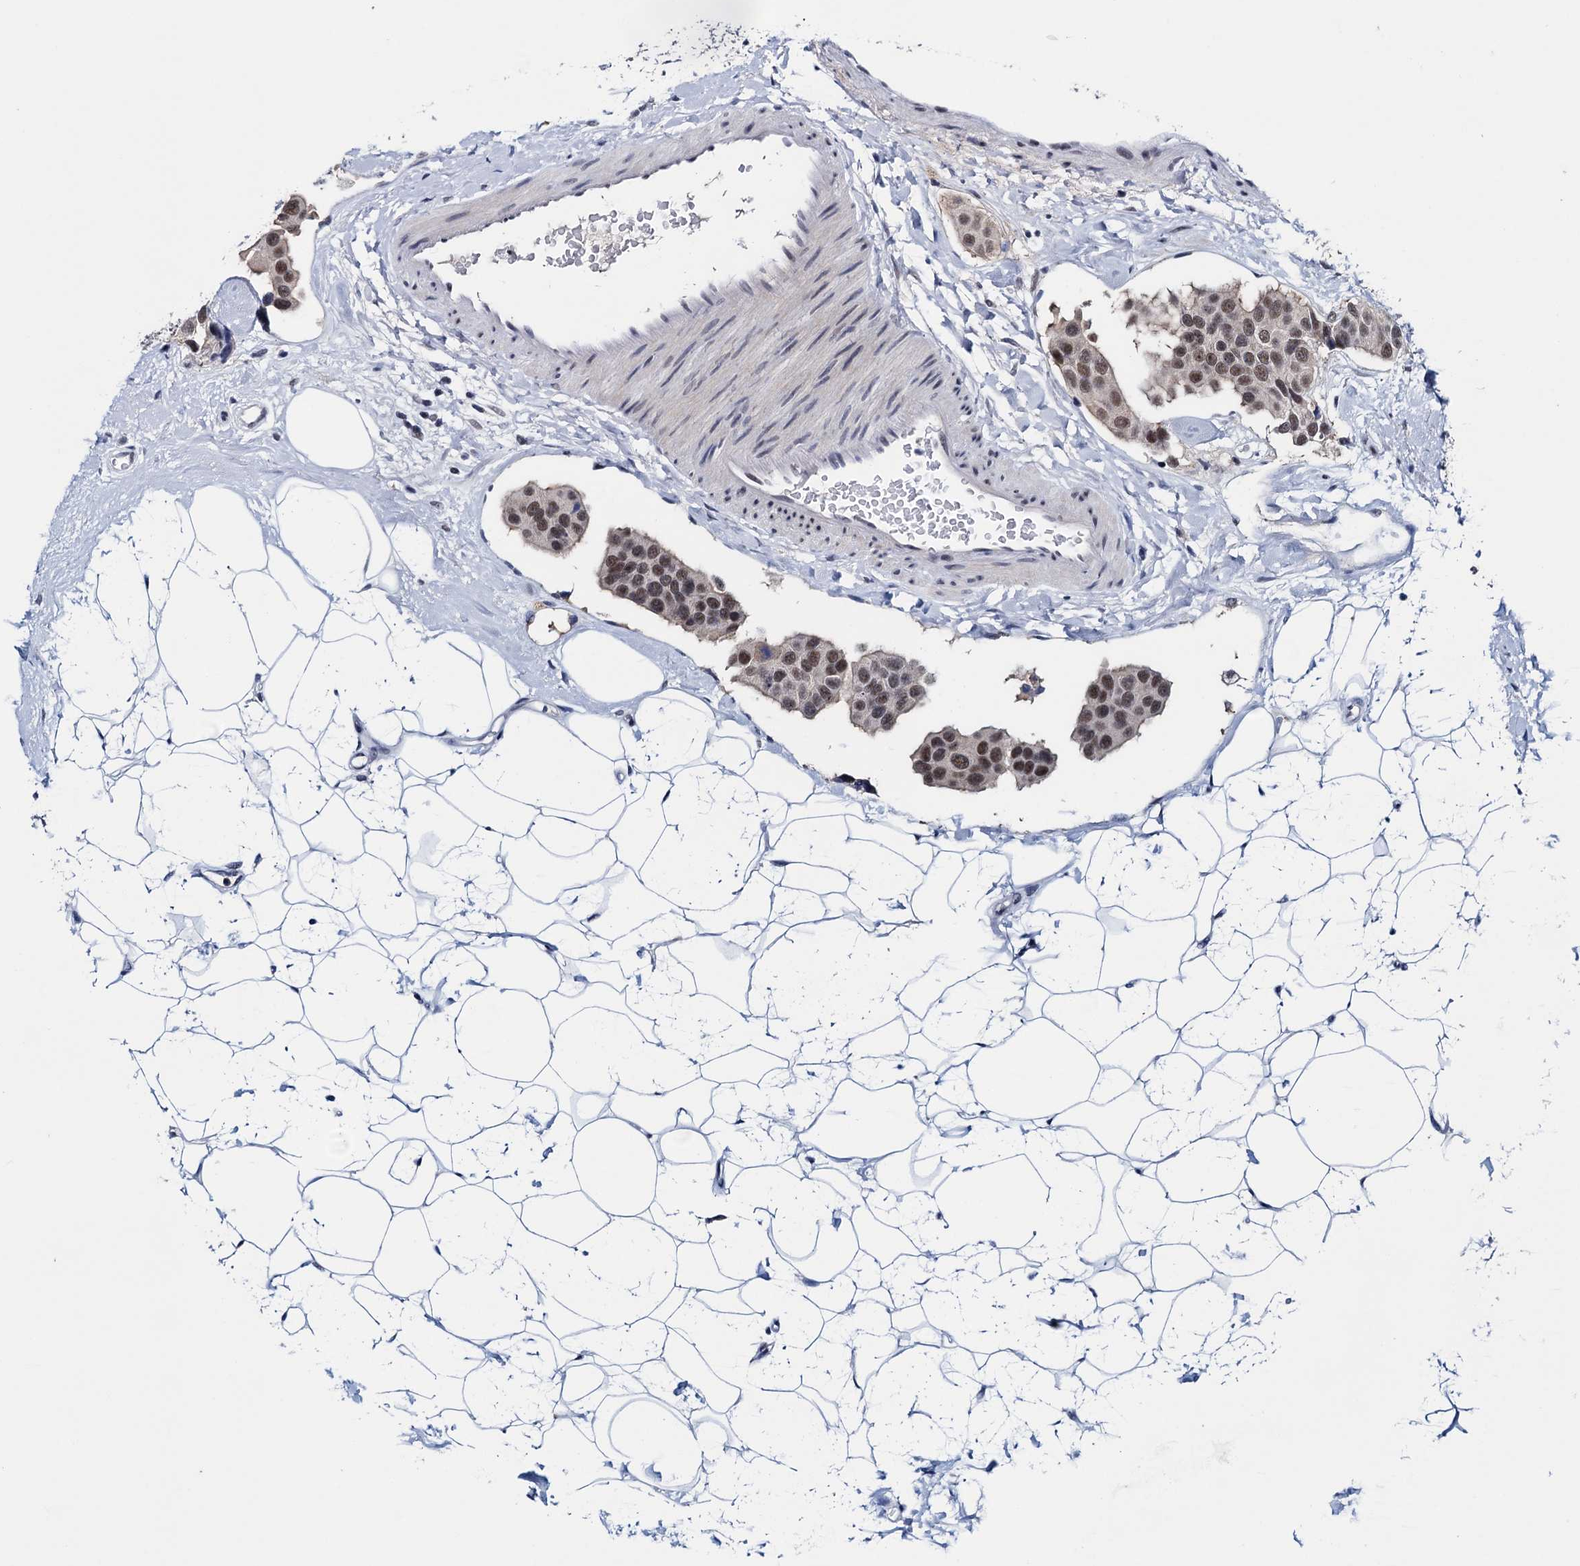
{"staining": {"intensity": "moderate", "quantity": ">75%", "location": "nuclear"}, "tissue": "breast cancer", "cell_type": "Tumor cells", "image_type": "cancer", "snomed": [{"axis": "morphology", "description": "Normal tissue, NOS"}, {"axis": "morphology", "description": "Duct carcinoma"}, {"axis": "topography", "description": "Breast"}], "caption": "Breast cancer stained with a protein marker exhibits moderate staining in tumor cells.", "gene": "FNBP4", "patient": {"sex": "female", "age": 39}}